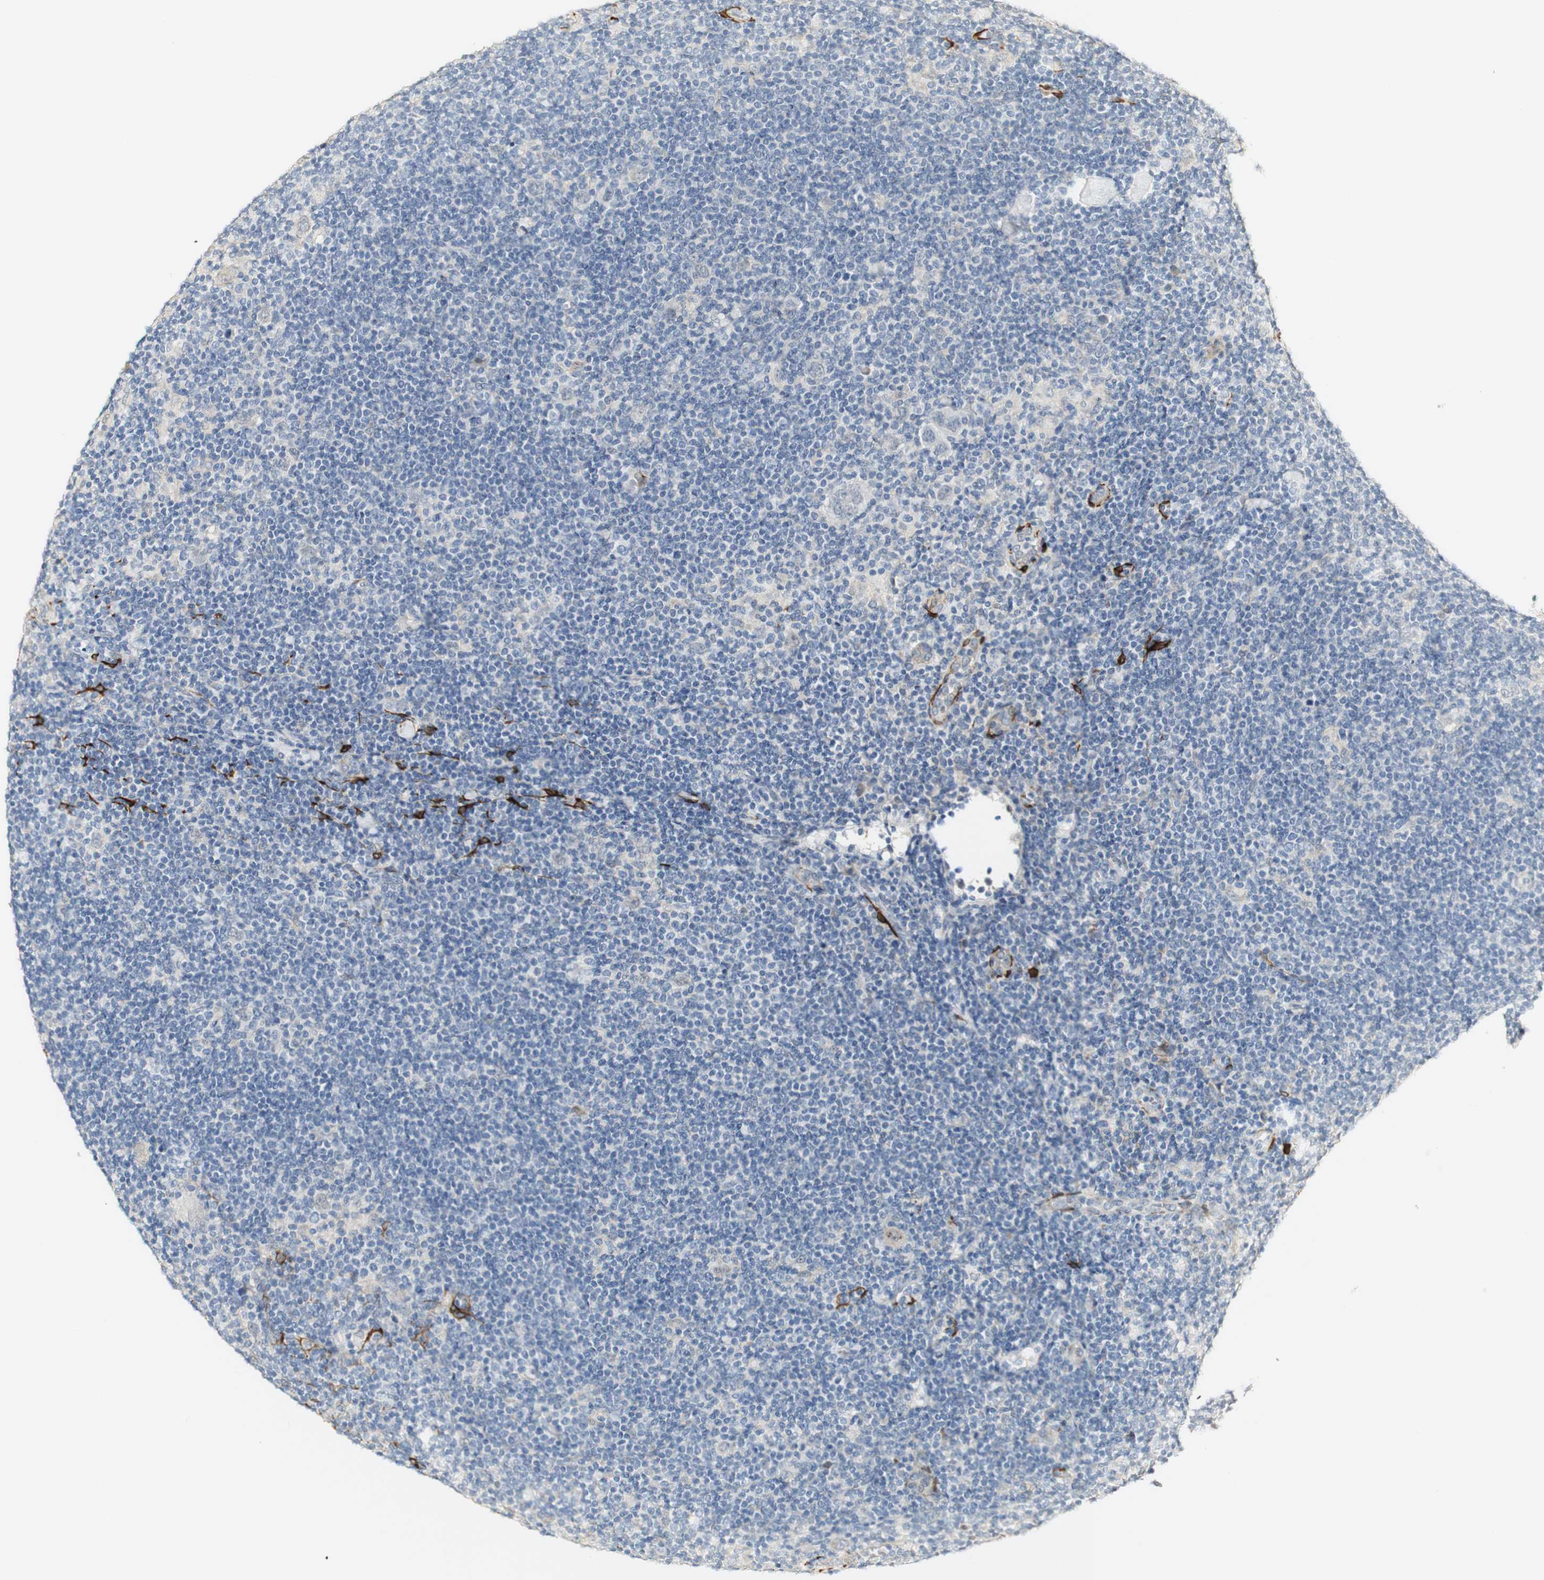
{"staining": {"intensity": "negative", "quantity": "none", "location": "none"}, "tissue": "lymphoma", "cell_type": "Tumor cells", "image_type": "cancer", "snomed": [{"axis": "morphology", "description": "Hodgkin's disease, NOS"}, {"axis": "topography", "description": "Lymph node"}], "caption": "Immunohistochemistry image of lymphoma stained for a protein (brown), which displays no expression in tumor cells. (Stains: DAB (3,3'-diaminobenzidine) immunohistochemistry (IHC) with hematoxylin counter stain, Microscopy: brightfield microscopy at high magnification).", "gene": "FMO3", "patient": {"sex": "female", "age": 57}}